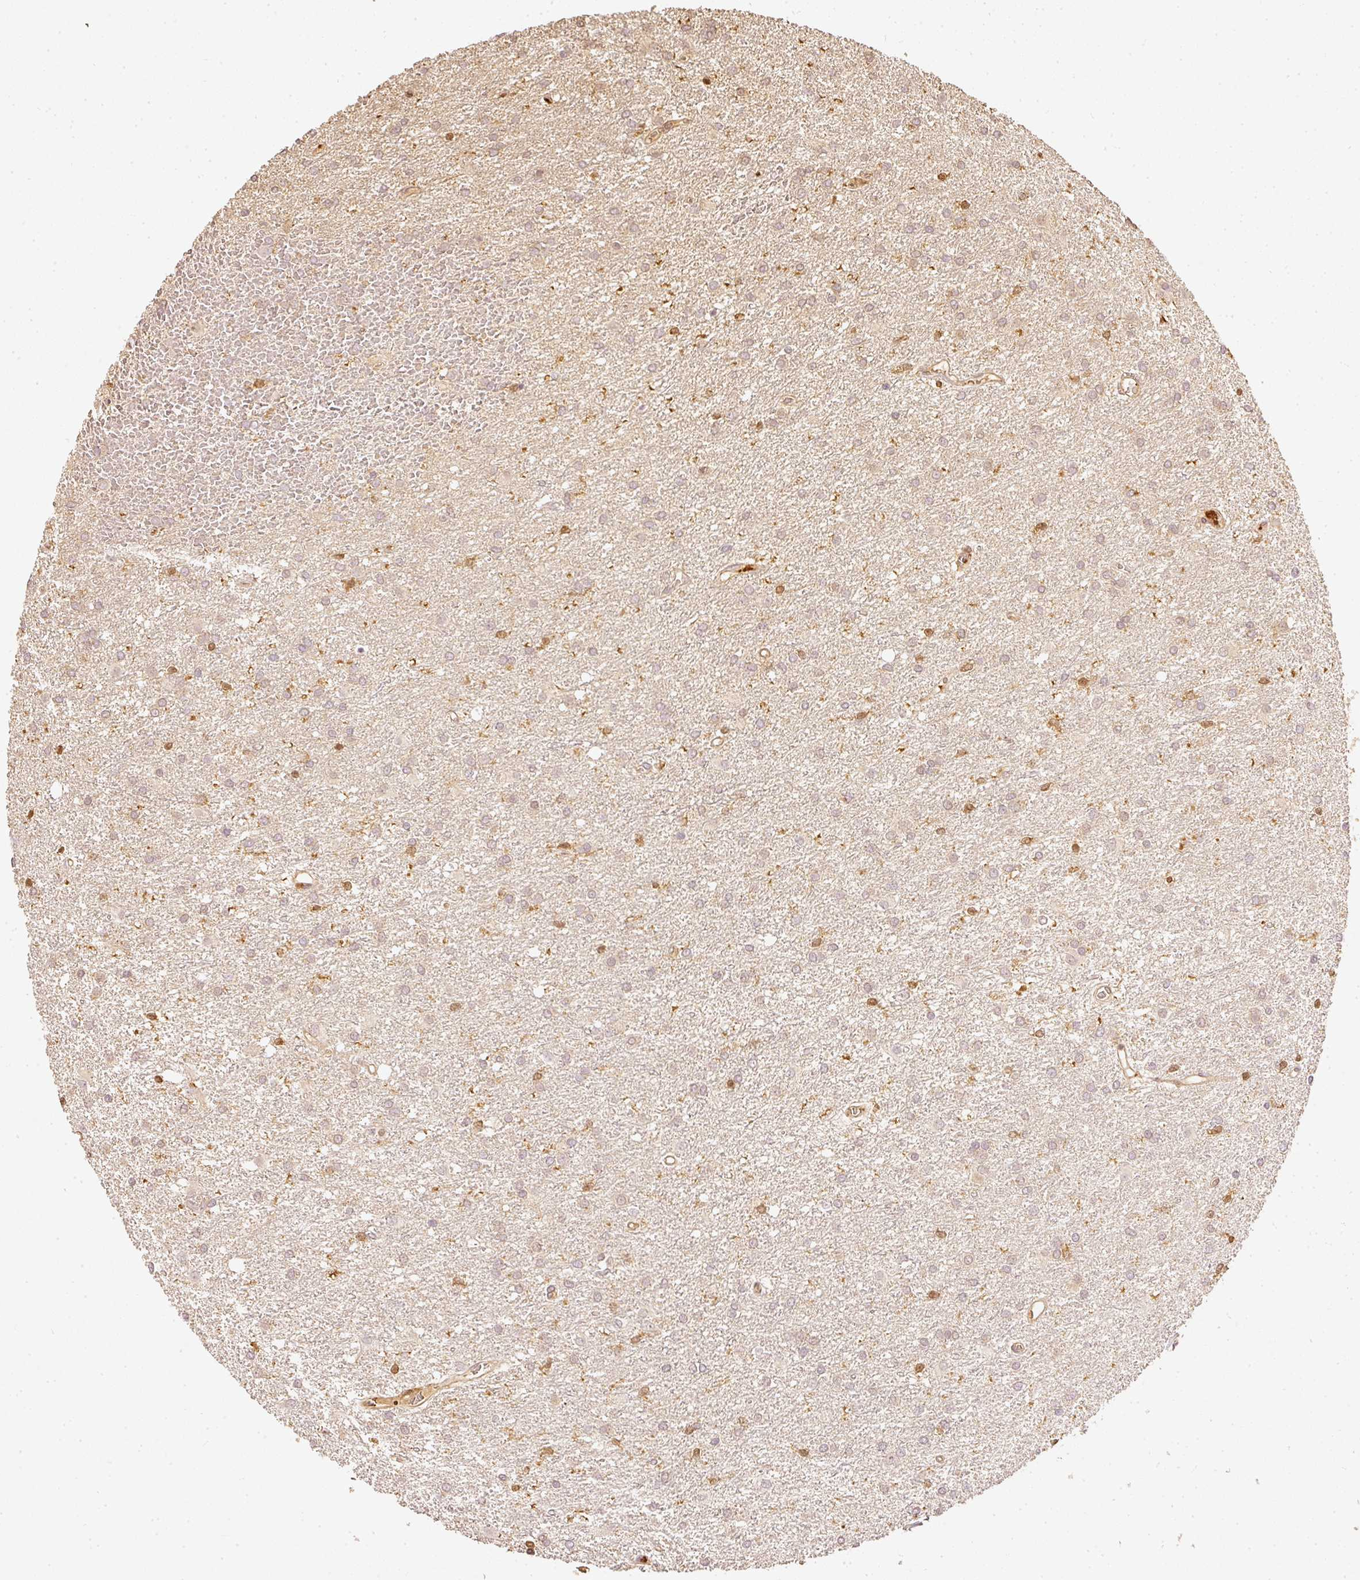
{"staining": {"intensity": "weak", "quantity": "<25%", "location": "cytoplasmic/membranous"}, "tissue": "glioma", "cell_type": "Tumor cells", "image_type": "cancer", "snomed": [{"axis": "morphology", "description": "Glioma, malignant, High grade"}, {"axis": "topography", "description": "Brain"}], "caption": "Micrograph shows no significant protein positivity in tumor cells of glioma.", "gene": "PFN1", "patient": {"sex": "female", "age": 50}}